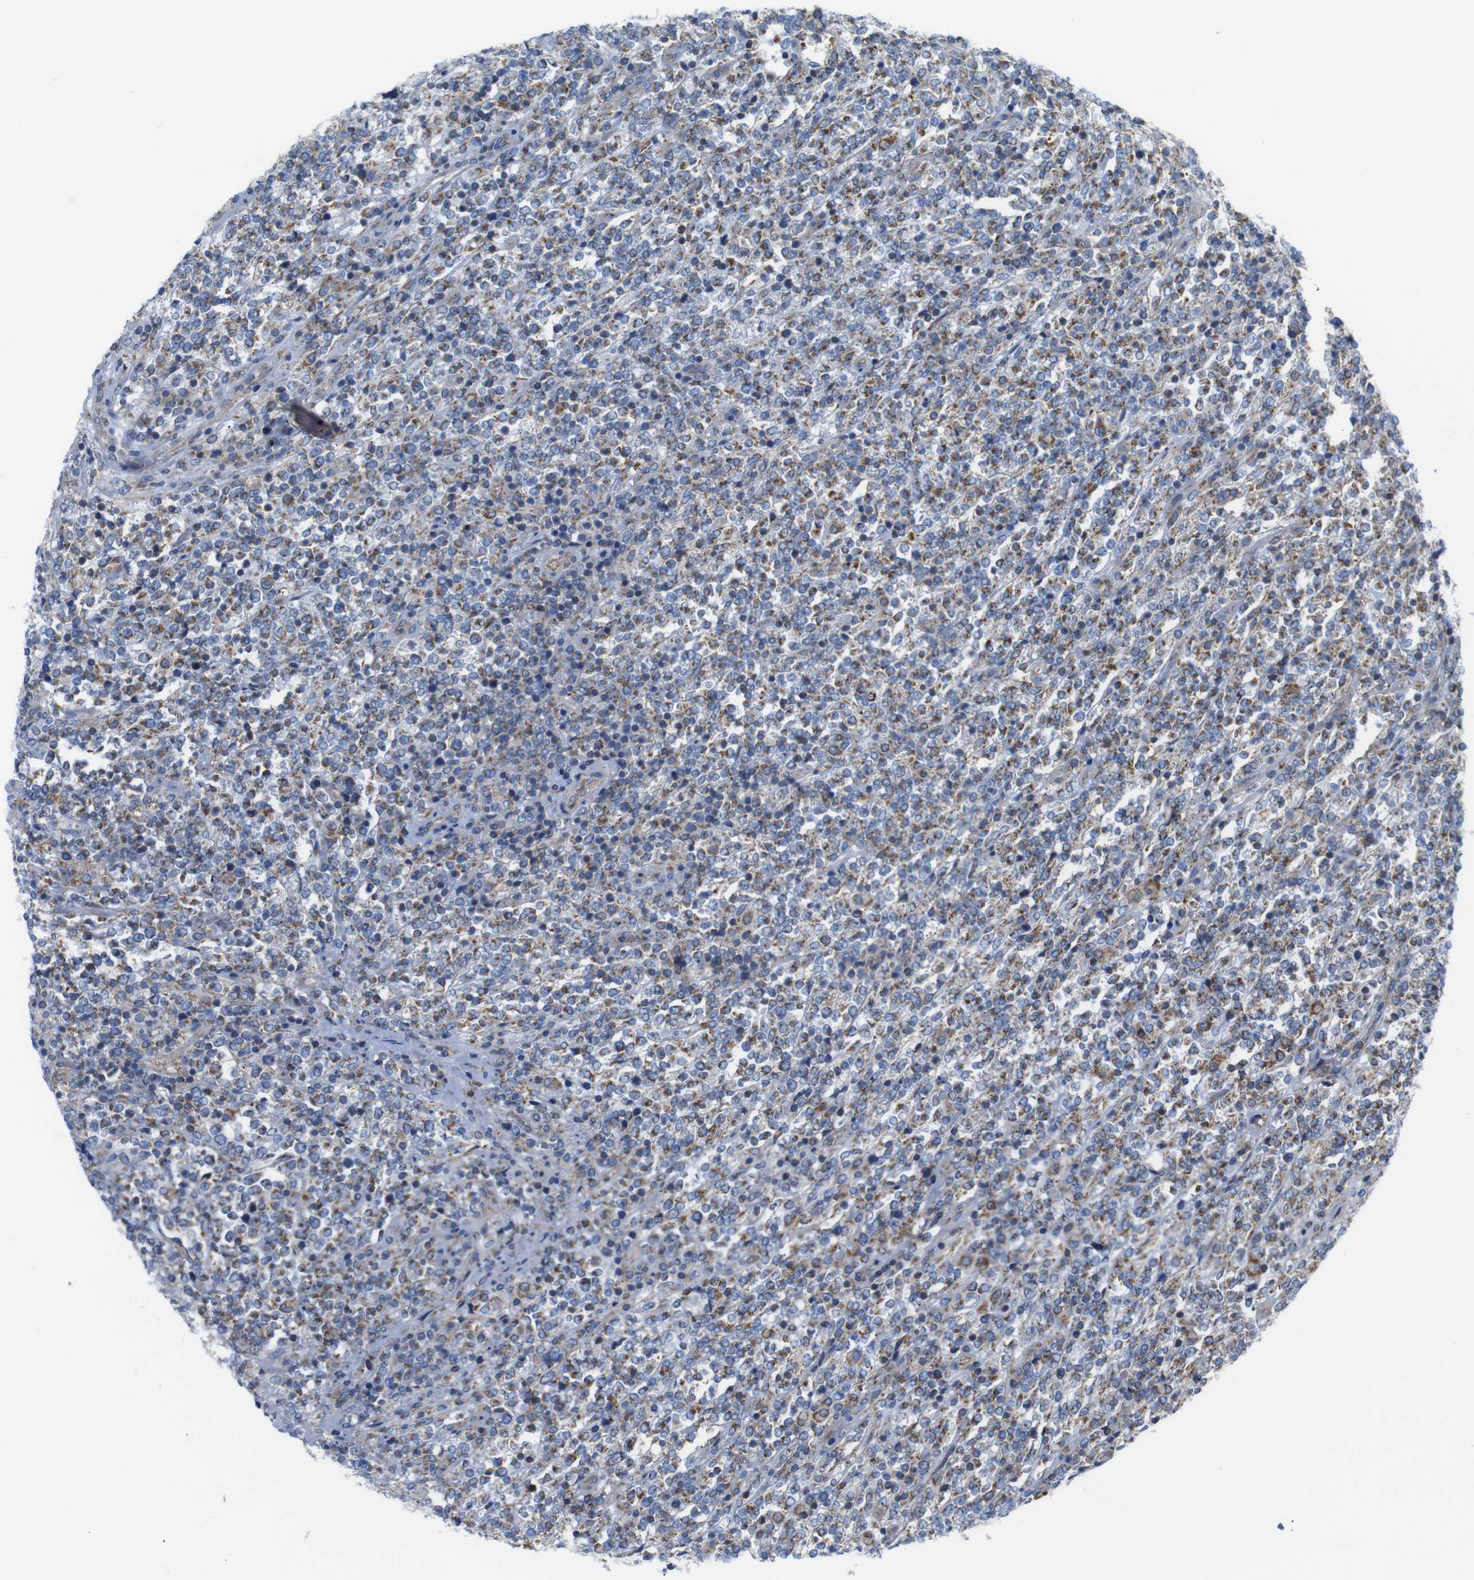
{"staining": {"intensity": "moderate", "quantity": ">75%", "location": "cytoplasmic/membranous"}, "tissue": "lymphoma", "cell_type": "Tumor cells", "image_type": "cancer", "snomed": [{"axis": "morphology", "description": "Malignant lymphoma, non-Hodgkin's type, High grade"}, {"axis": "topography", "description": "Soft tissue"}], "caption": "Protein expression analysis of human malignant lymphoma, non-Hodgkin's type (high-grade) reveals moderate cytoplasmic/membranous staining in approximately >75% of tumor cells.", "gene": "PDCD1LG2", "patient": {"sex": "male", "age": 18}}